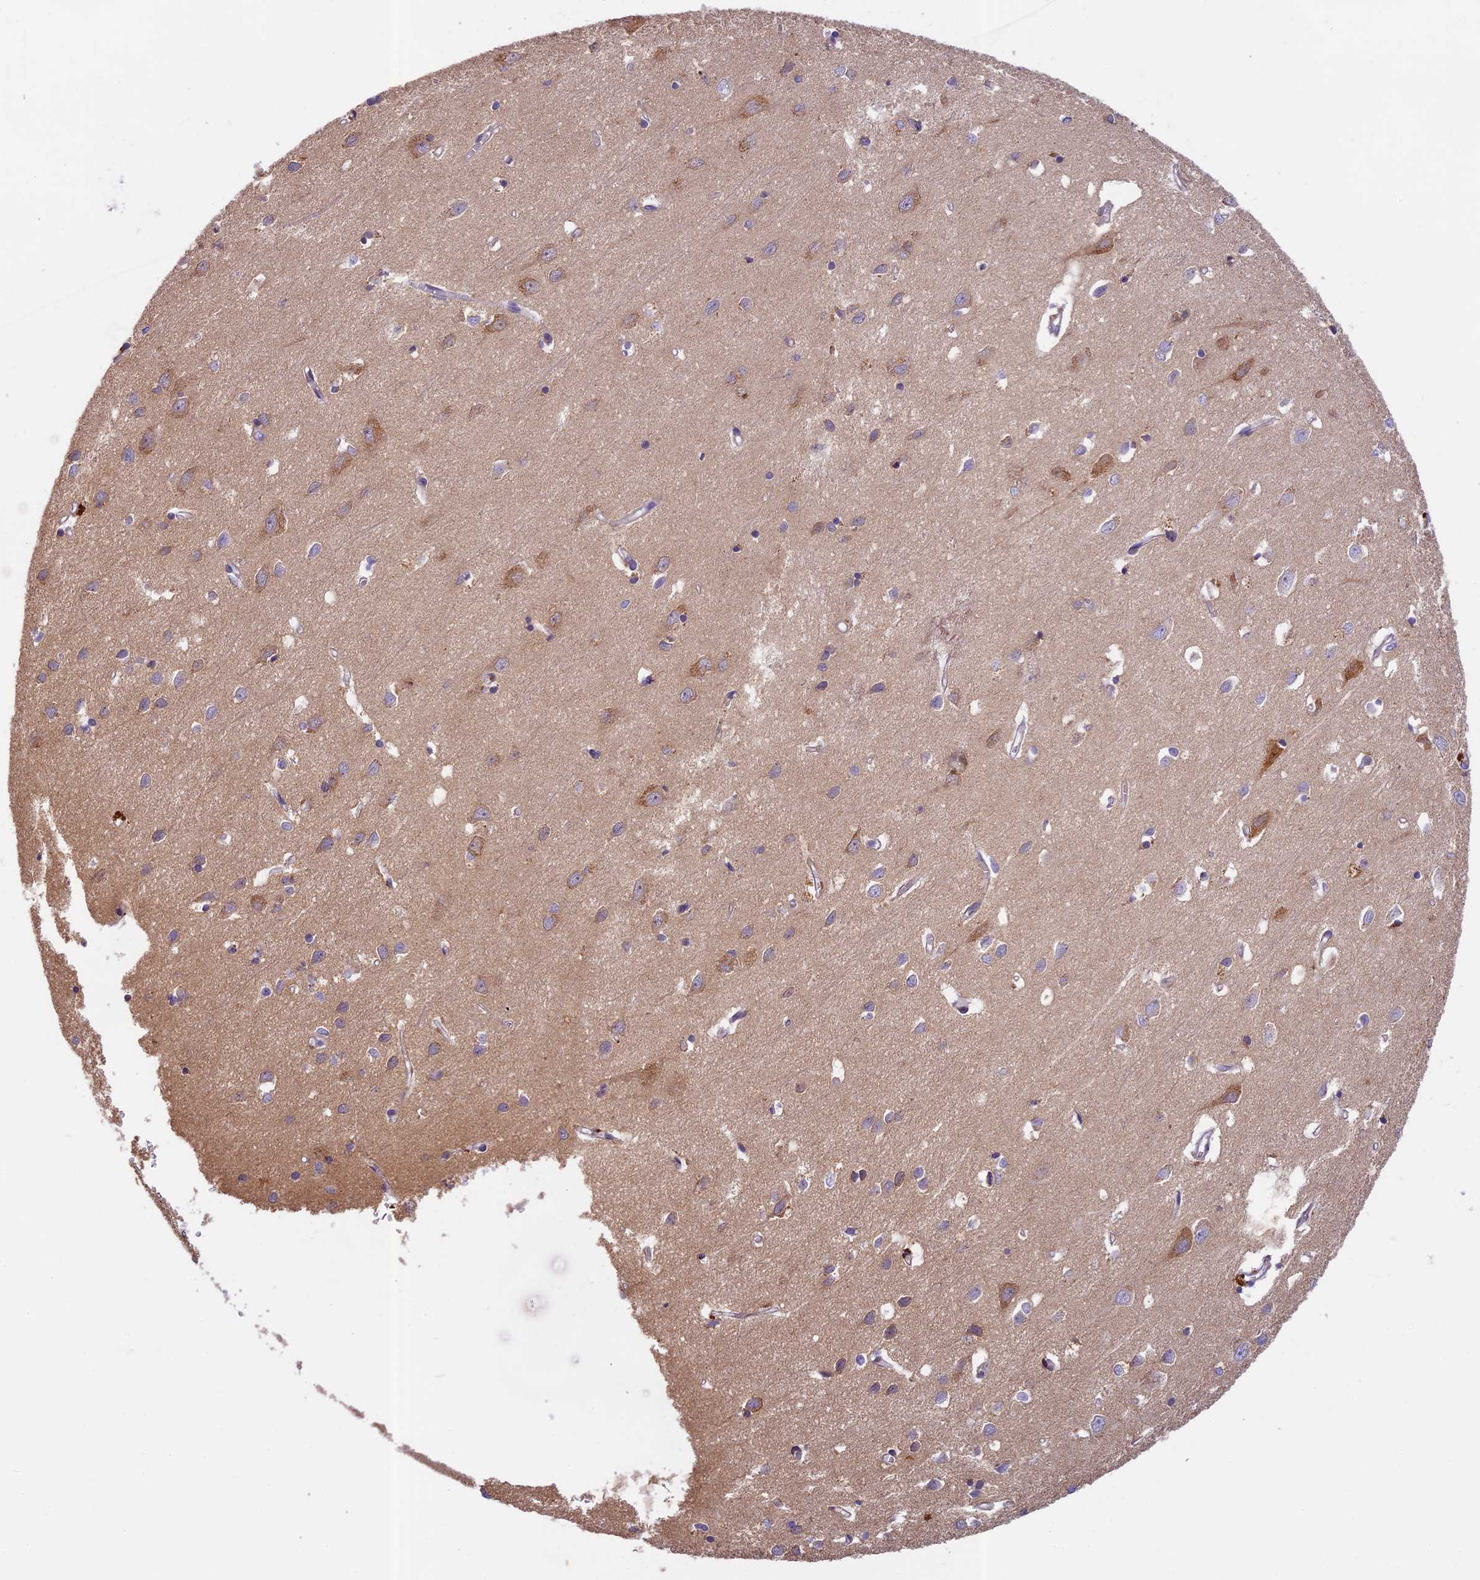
{"staining": {"intensity": "weak", "quantity": "25%-75%", "location": "cytoplasmic/membranous"}, "tissue": "cerebral cortex", "cell_type": "Endothelial cells", "image_type": "normal", "snomed": [{"axis": "morphology", "description": "Normal tissue, NOS"}, {"axis": "topography", "description": "Cerebral cortex"}], "caption": "Protein staining reveals weak cytoplasmic/membranous expression in approximately 25%-75% of endothelial cells in benign cerebral cortex.", "gene": "SEMA7A", "patient": {"sex": "female", "age": 64}}